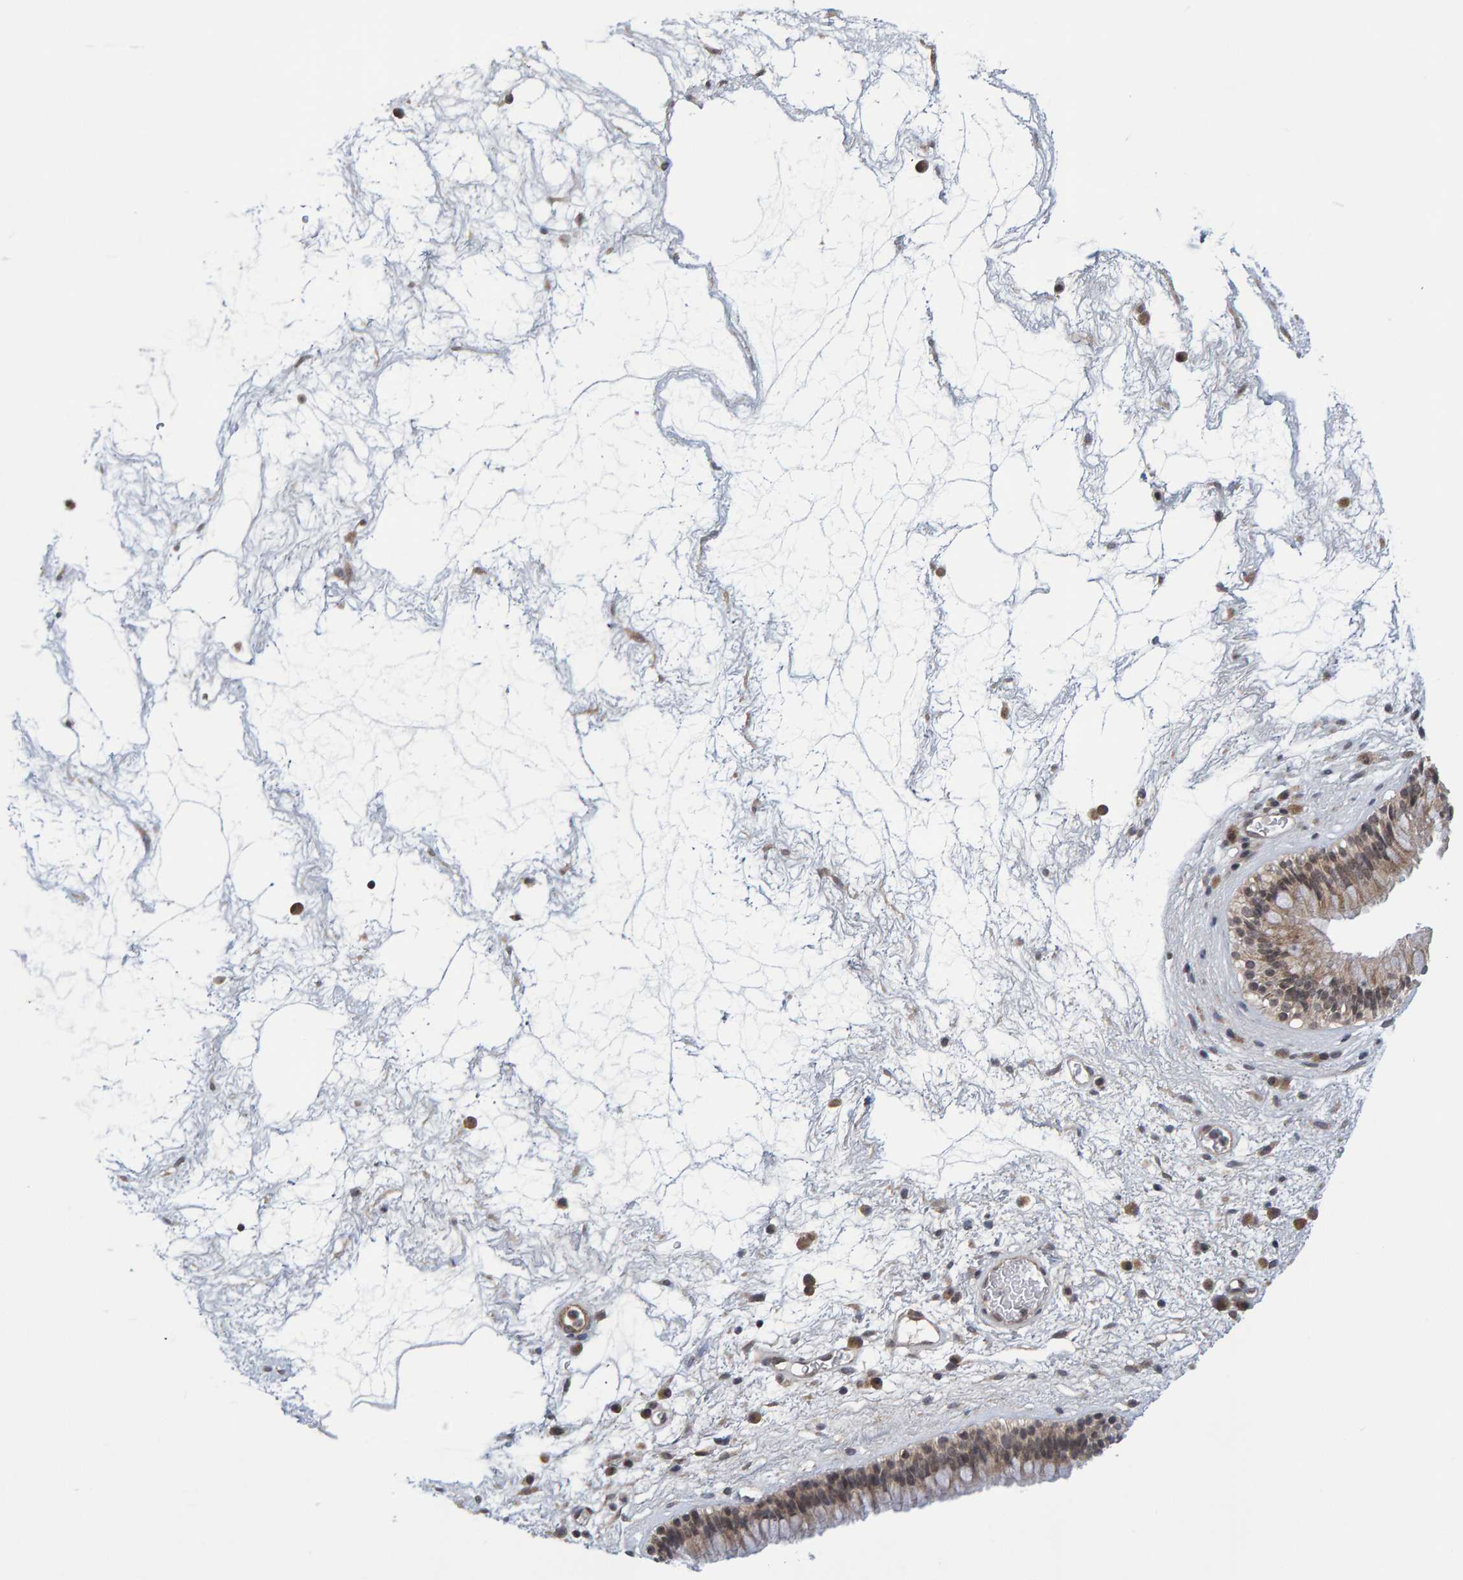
{"staining": {"intensity": "moderate", "quantity": ">75%", "location": "cytoplasmic/membranous,nuclear"}, "tissue": "nasopharynx", "cell_type": "Respiratory epithelial cells", "image_type": "normal", "snomed": [{"axis": "morphology", "description": "Normal tissue, NOS"}, {"axis": "morphology", "description": "Inflammation, NOS"}, {"axis": "topography", "description": "Nasopharynx"}], "caption": "Immunohistochemistry staining of benign nasopharynx, which reveals medium levels of moderate cytoplasmic/membranous,nuclear expression in about >75% of respiratory epithelial cells indicating moderate cytoplasmic/membranous,nuclear protein staining. The staining was performed using DAB (brown) for protein detection and nuclei were counterstained in hematoxylin (blue).", "gene": "CDH2", "patient": {"sex": "male", "age": 48}}